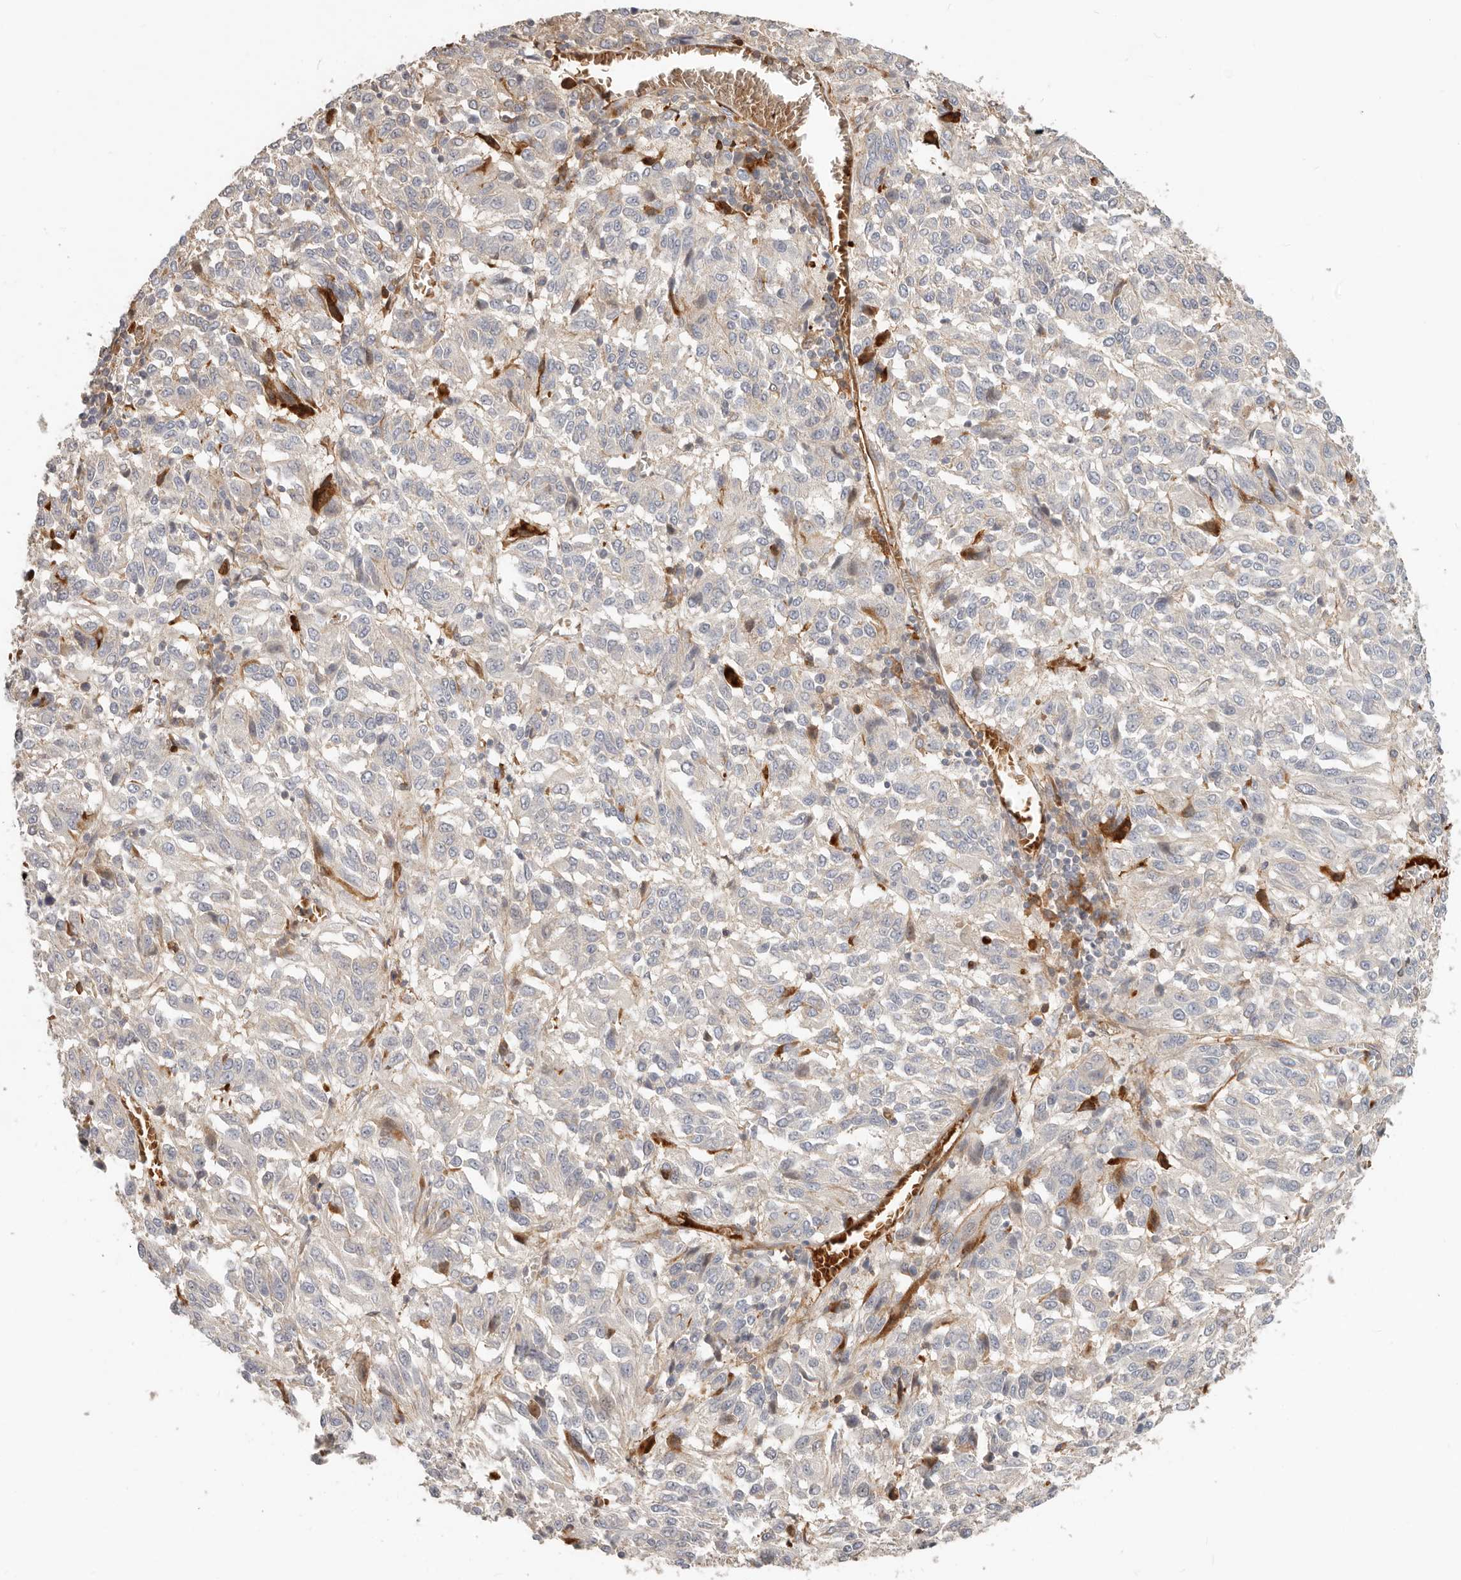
{"staining": {"intensity": "negative", "quantity": "none", "location": "none"}, "tissue": "melanoma", "cell_type": "Tumor cells", "image_type": "cancer", "snomed": [{"axis": "morphology", "description": "Malignant melanoma, Metastatic site"}, {"axis": "topography", "description": "Lung"}], "caption": "A micrograph of human melanoma is negative for staining in tumor cells.", "gene": "MTFR2", "patient": {"sex": "male", "age": 64}}